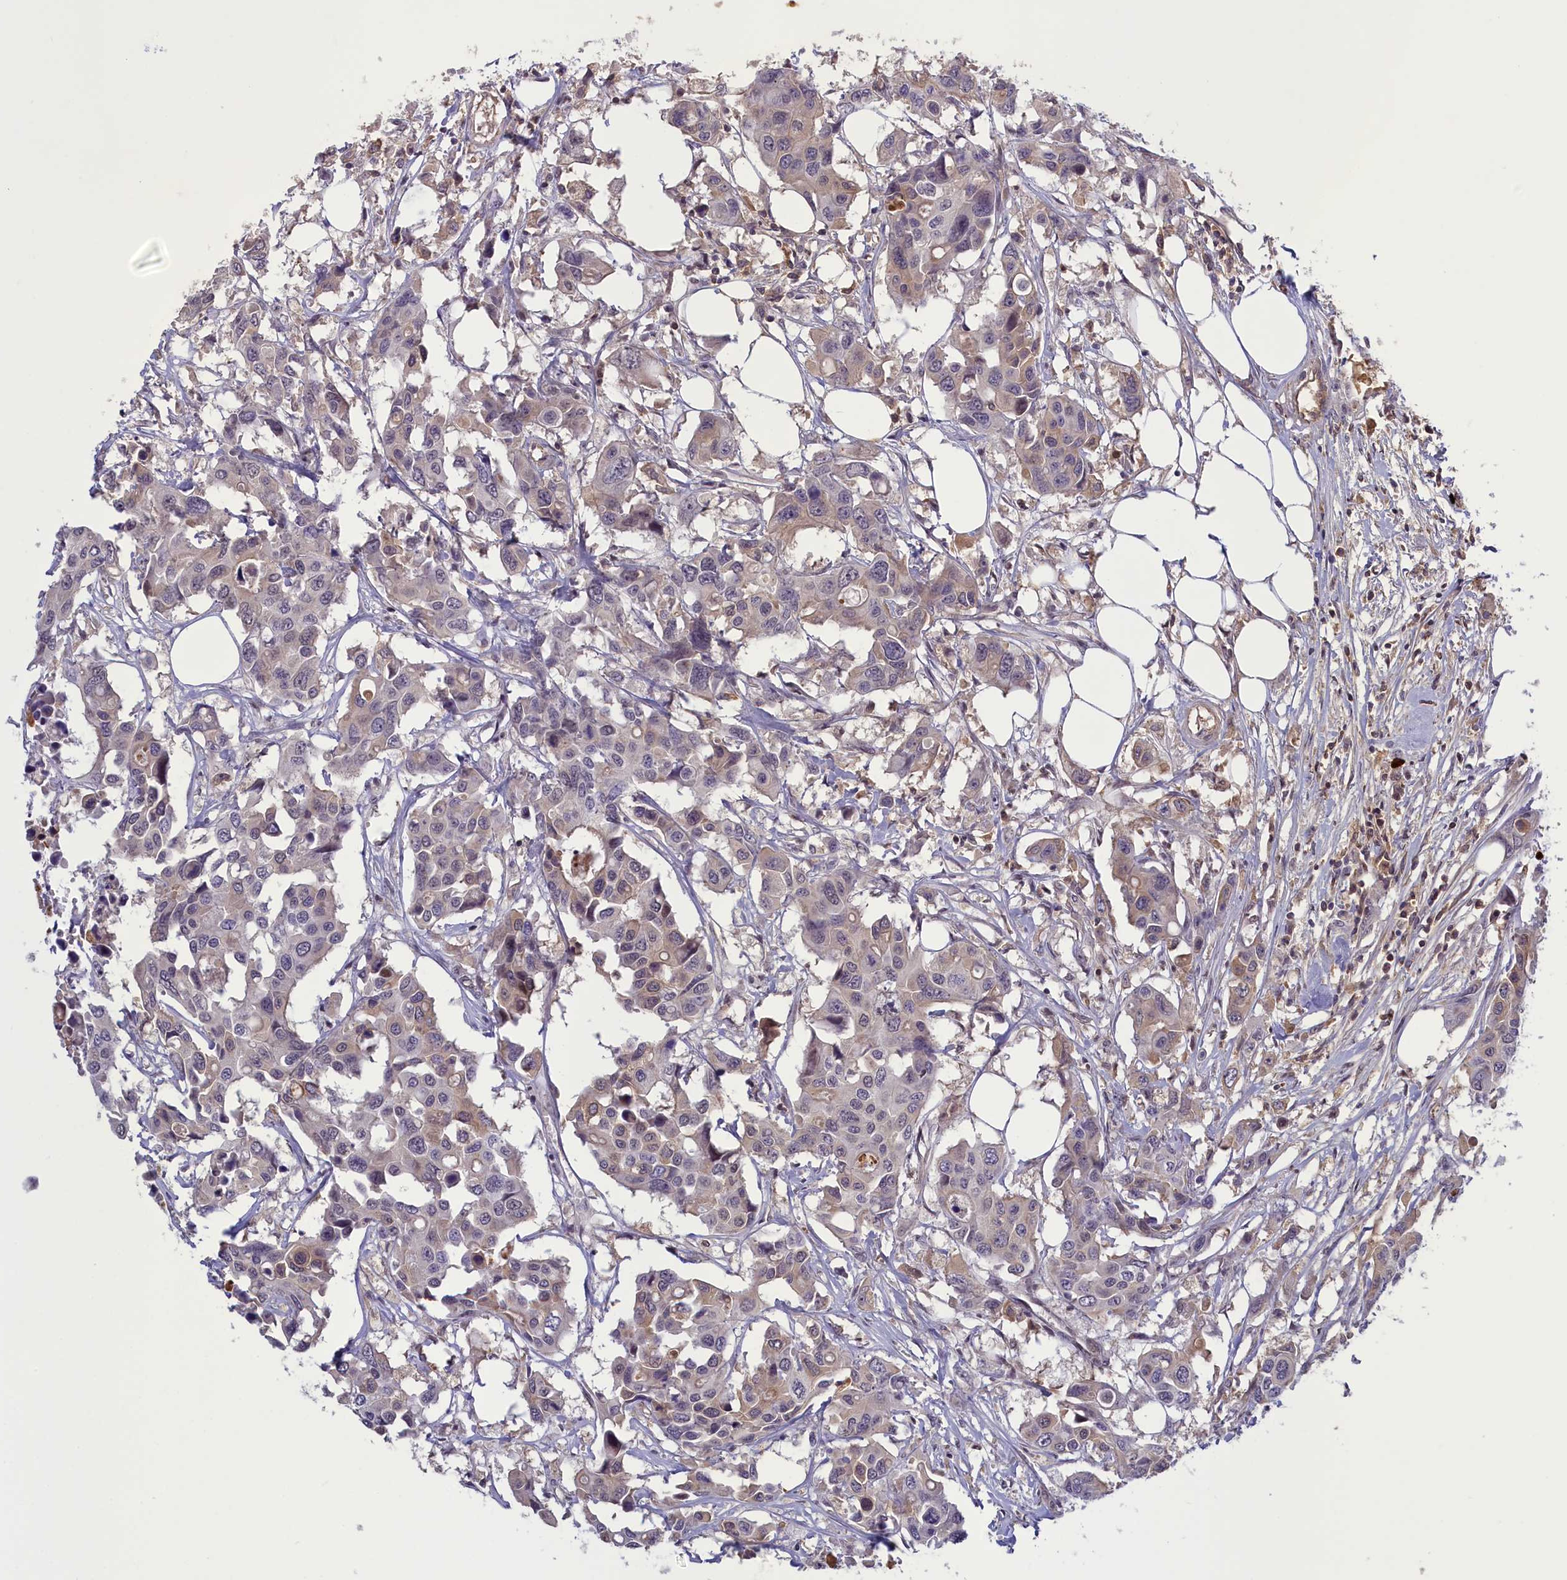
{"staining": {"intensity": "weak", "quantity": "25%-75%", "location": "cytoplasmic/membranous"}, "tissue": "colorectal cancer", "cell_type": "Tumor cells", "image_type": "cancer", "snomed": [{"axis": "morphology", "description": "Adenocarcinoma, NOS"}, {"axis": "topography", "description": "Colon"}], "caption": "Weak cytoplasmic/membranous positivity is present in about 25%-75% of tumor cells in adenocarcinoma (colorectal).", "gene": "RRAD", "patient": {"sex": "male", "age": 77}}